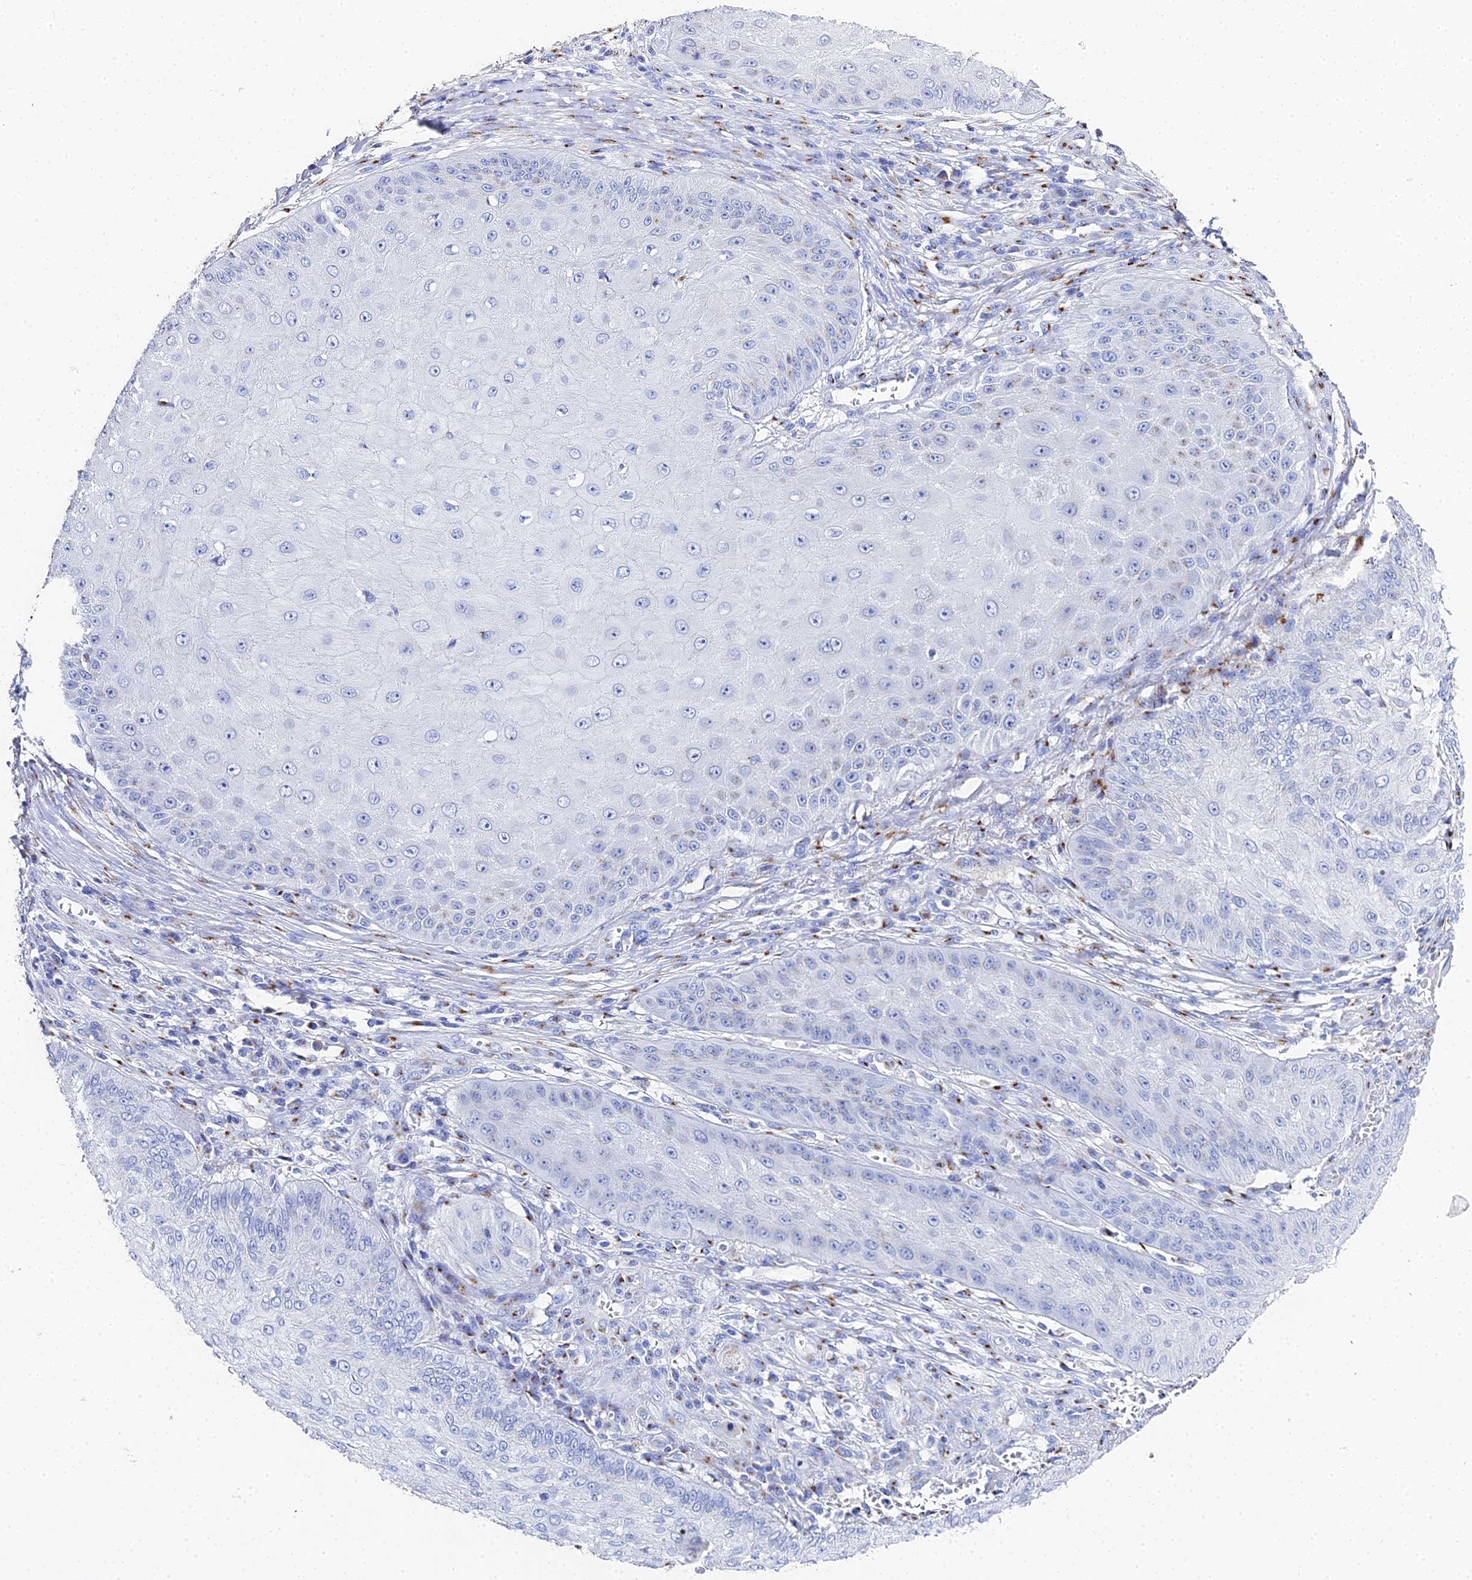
{"staining": {"intensity": "negative", "quantity": "none", "location": "none"}, "tissue": "skin cancer", "cell_type": "Tumor cells", "image_type": "cancer", "snomed": [{"axis": "morphology", "description": "Squamous cell carcinoma, NOS"}, {"axis": "topography", "description": "Skin"}], "caption": "Immunohistochemistry (IHC) histopathology image of squamous cell carcinoma (skin) stained for a protein (brown), which shows no positivity in tumor cells.", "gene": "ENSG00000268674", "patient": {"sex": "male", "age": 70}}